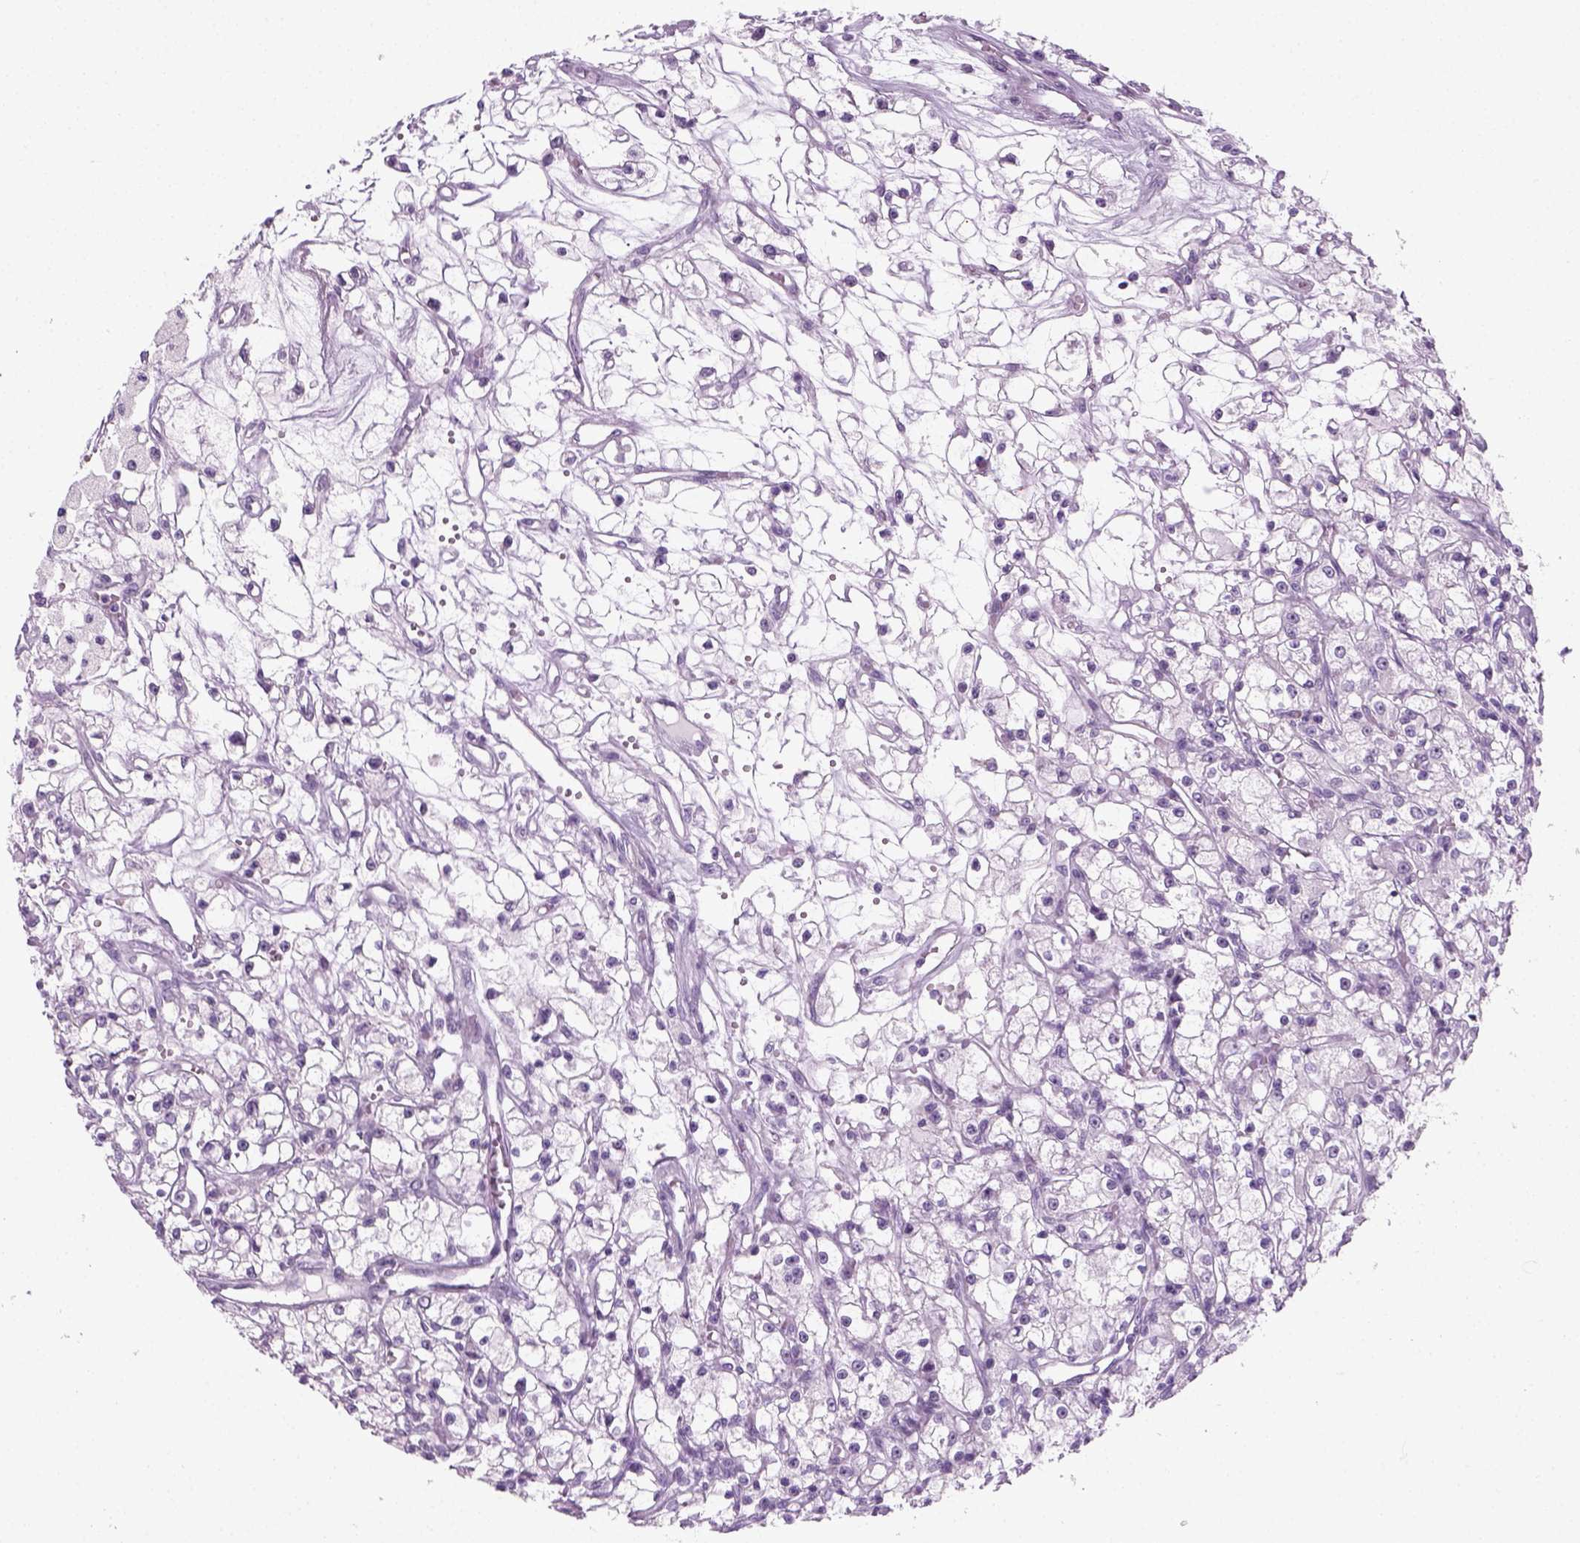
{"staining": {"intensity": "negative", "quantity": "none", "location": "none"}, "tissue": "renal cancer", "cell_type": "Tumor cells", "image_type": "cancer", "snomed": [{"axis": "morphology", "description": "Adenocarcinoma, NOS"}, {"axis": "topography", "description": "Kidney"}], "caption": "A photomicrograph of renal adenocarcinoma stained for a protein shows no brown staining in tumor cells.", "gene": "ZNF865", "patient": {"sex": "female", "age": 59}}